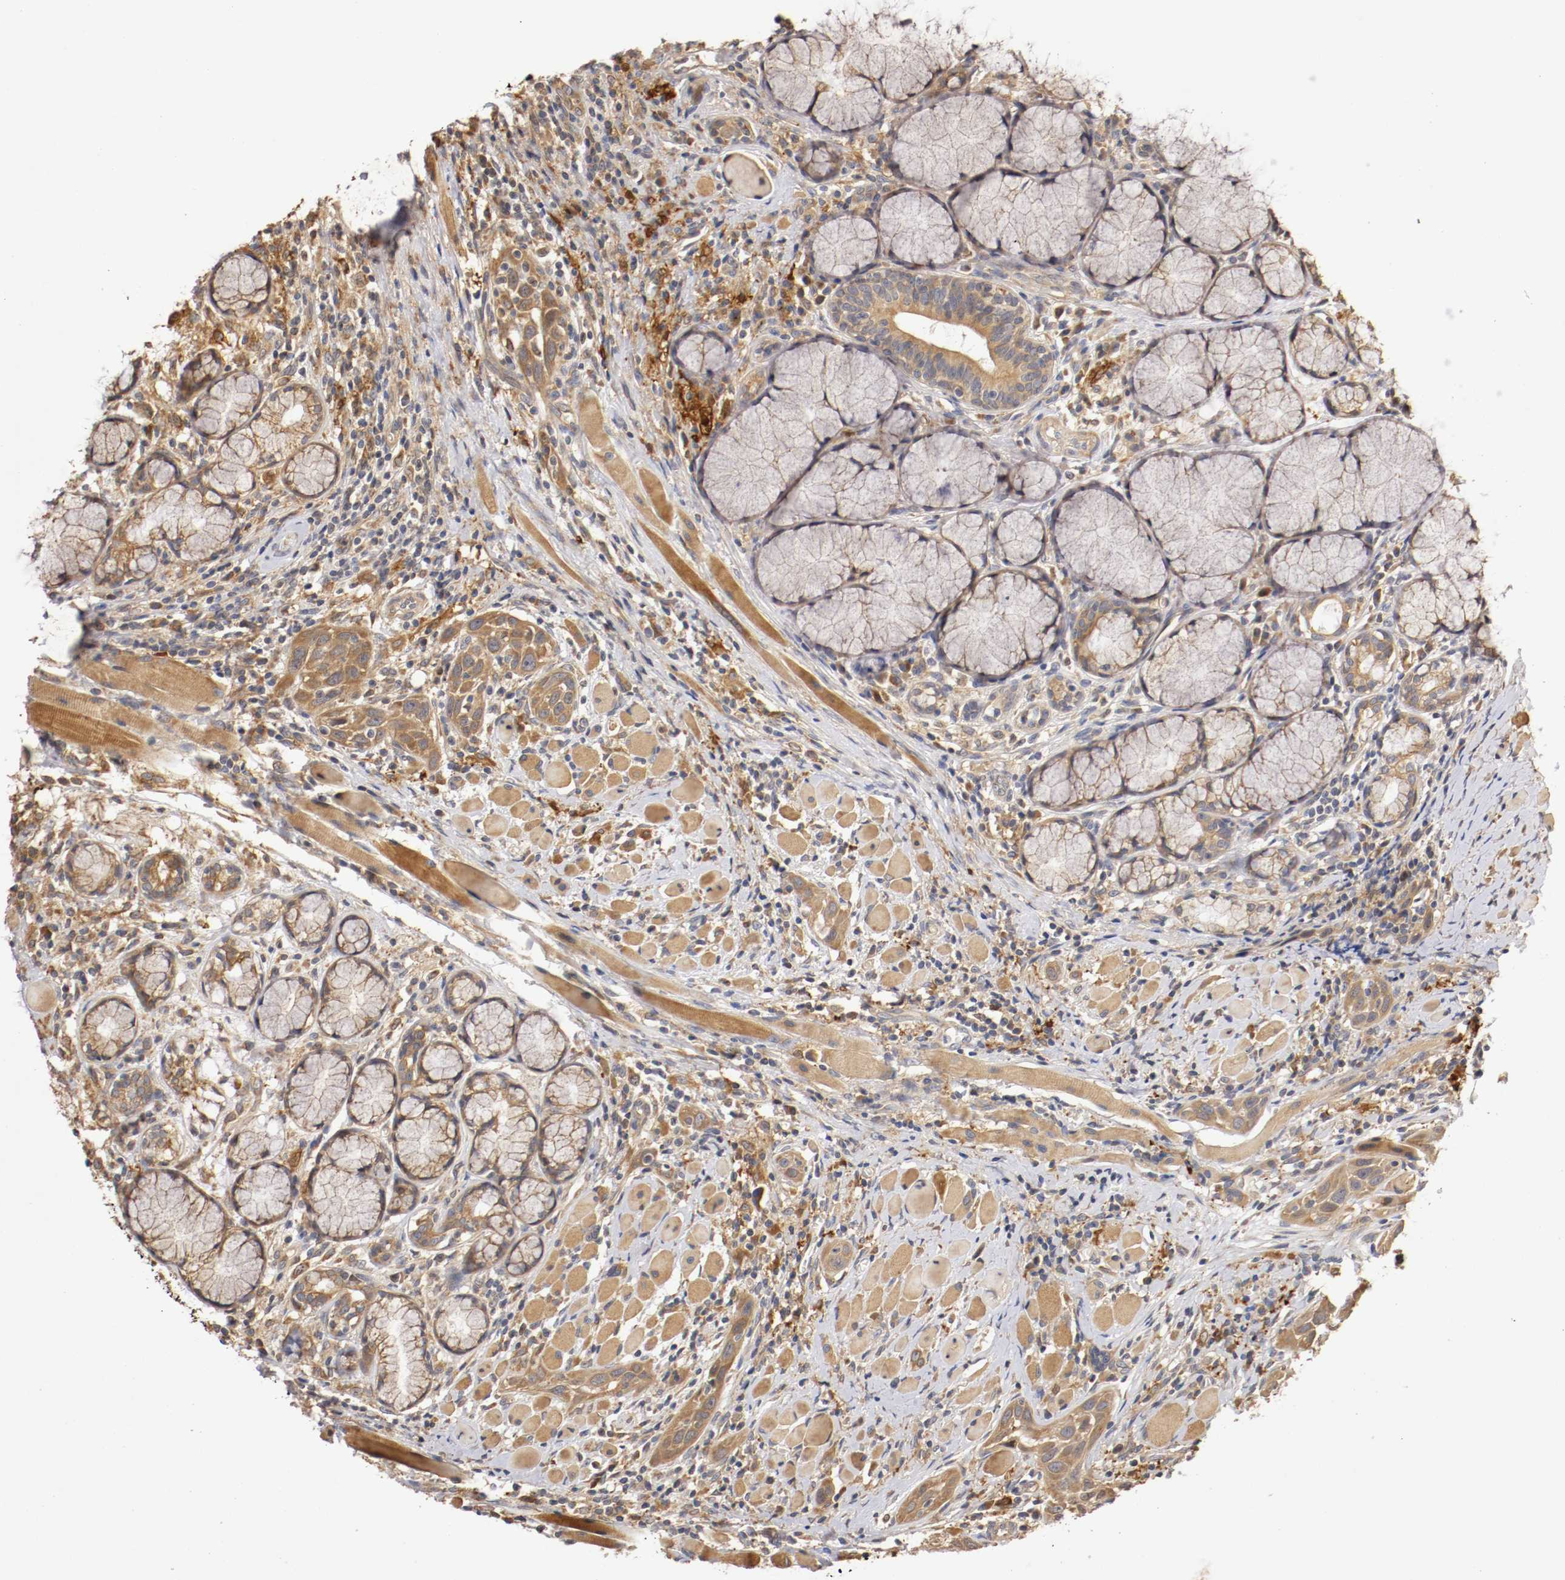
{"staining": {"intensity": "strong", "quantity": ">75%", "location": "cytoplasmic/membranous"}, "tissue": "head and neck cancer", "cell_type": "Tumor cells", "image_type": "cancer", "snomed": [{"axis": "morphology", "description": "Squamous cell carcinoma, NOS"}, {"axis": "topography", "description": "Oral tissue"}, {"axis": "topography", "description": "Head-Neck"}], "caption": "Immunohistochemical staining of head and neck squamous cell carcinoma displays high levels of strong cytoplasmic/membranous expression in about >75% of tumor cells.", "gene": "VEZT", "patient": {"sex": "female", "age": 50}}